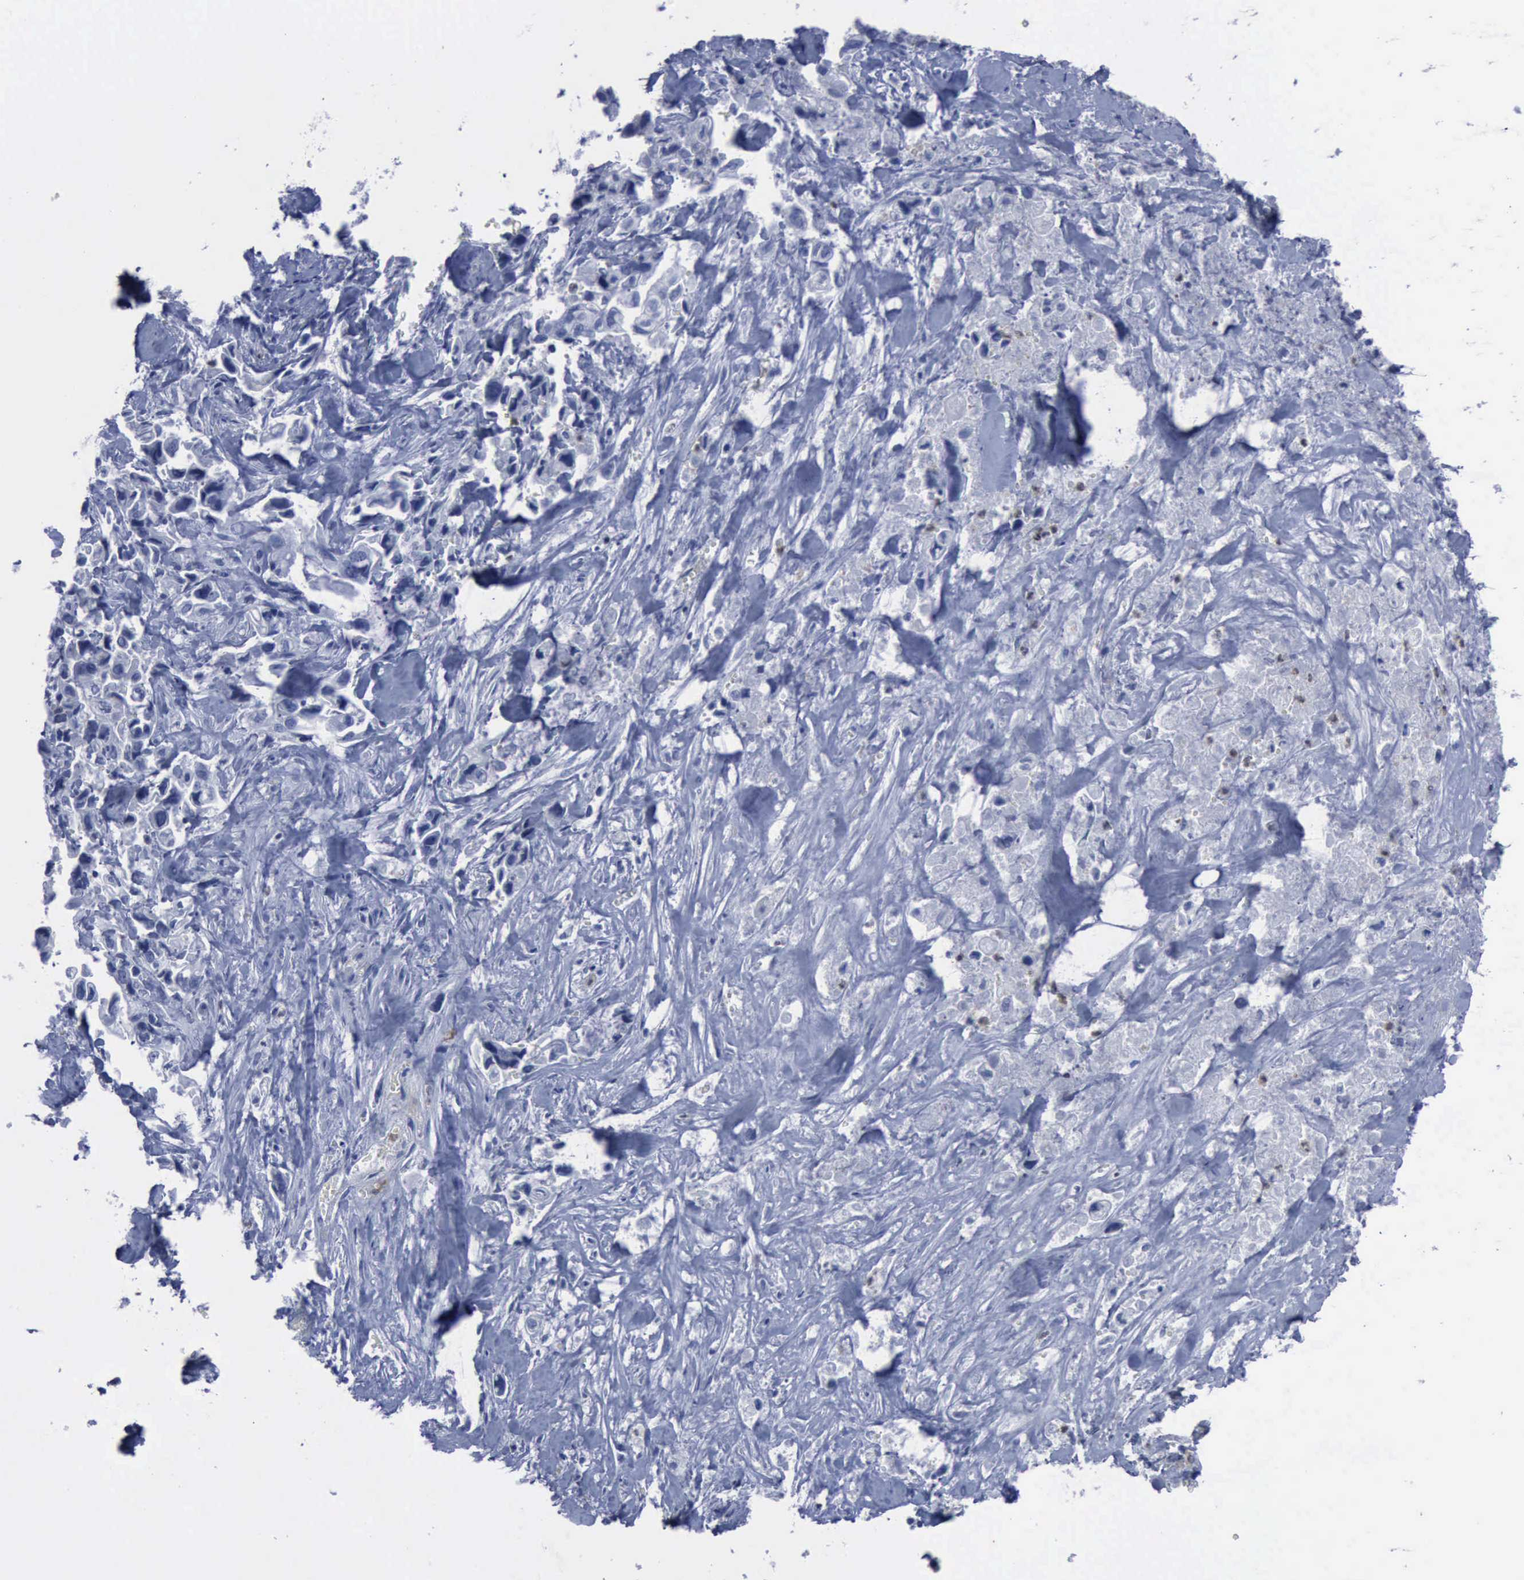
{"staining": {"intensity": "negative", "quantity": "none", "location": "none"}, "tissue": "pancreatic cancer", "cell_type": "Tumor cells", "image_type": "cancer", "snomed": [{"axis": "morphology", "description": "Adenocarcinoma, NOS"}, {"axis": "topography", "description": "Pancreas"}], "caption": "Pancreatic adenocarcinoma was stained to show a protein in brown. There is no significant positivity in tumor cells.", "gene": "CSTA", "patient": {"sex": "male", "age": 69}}